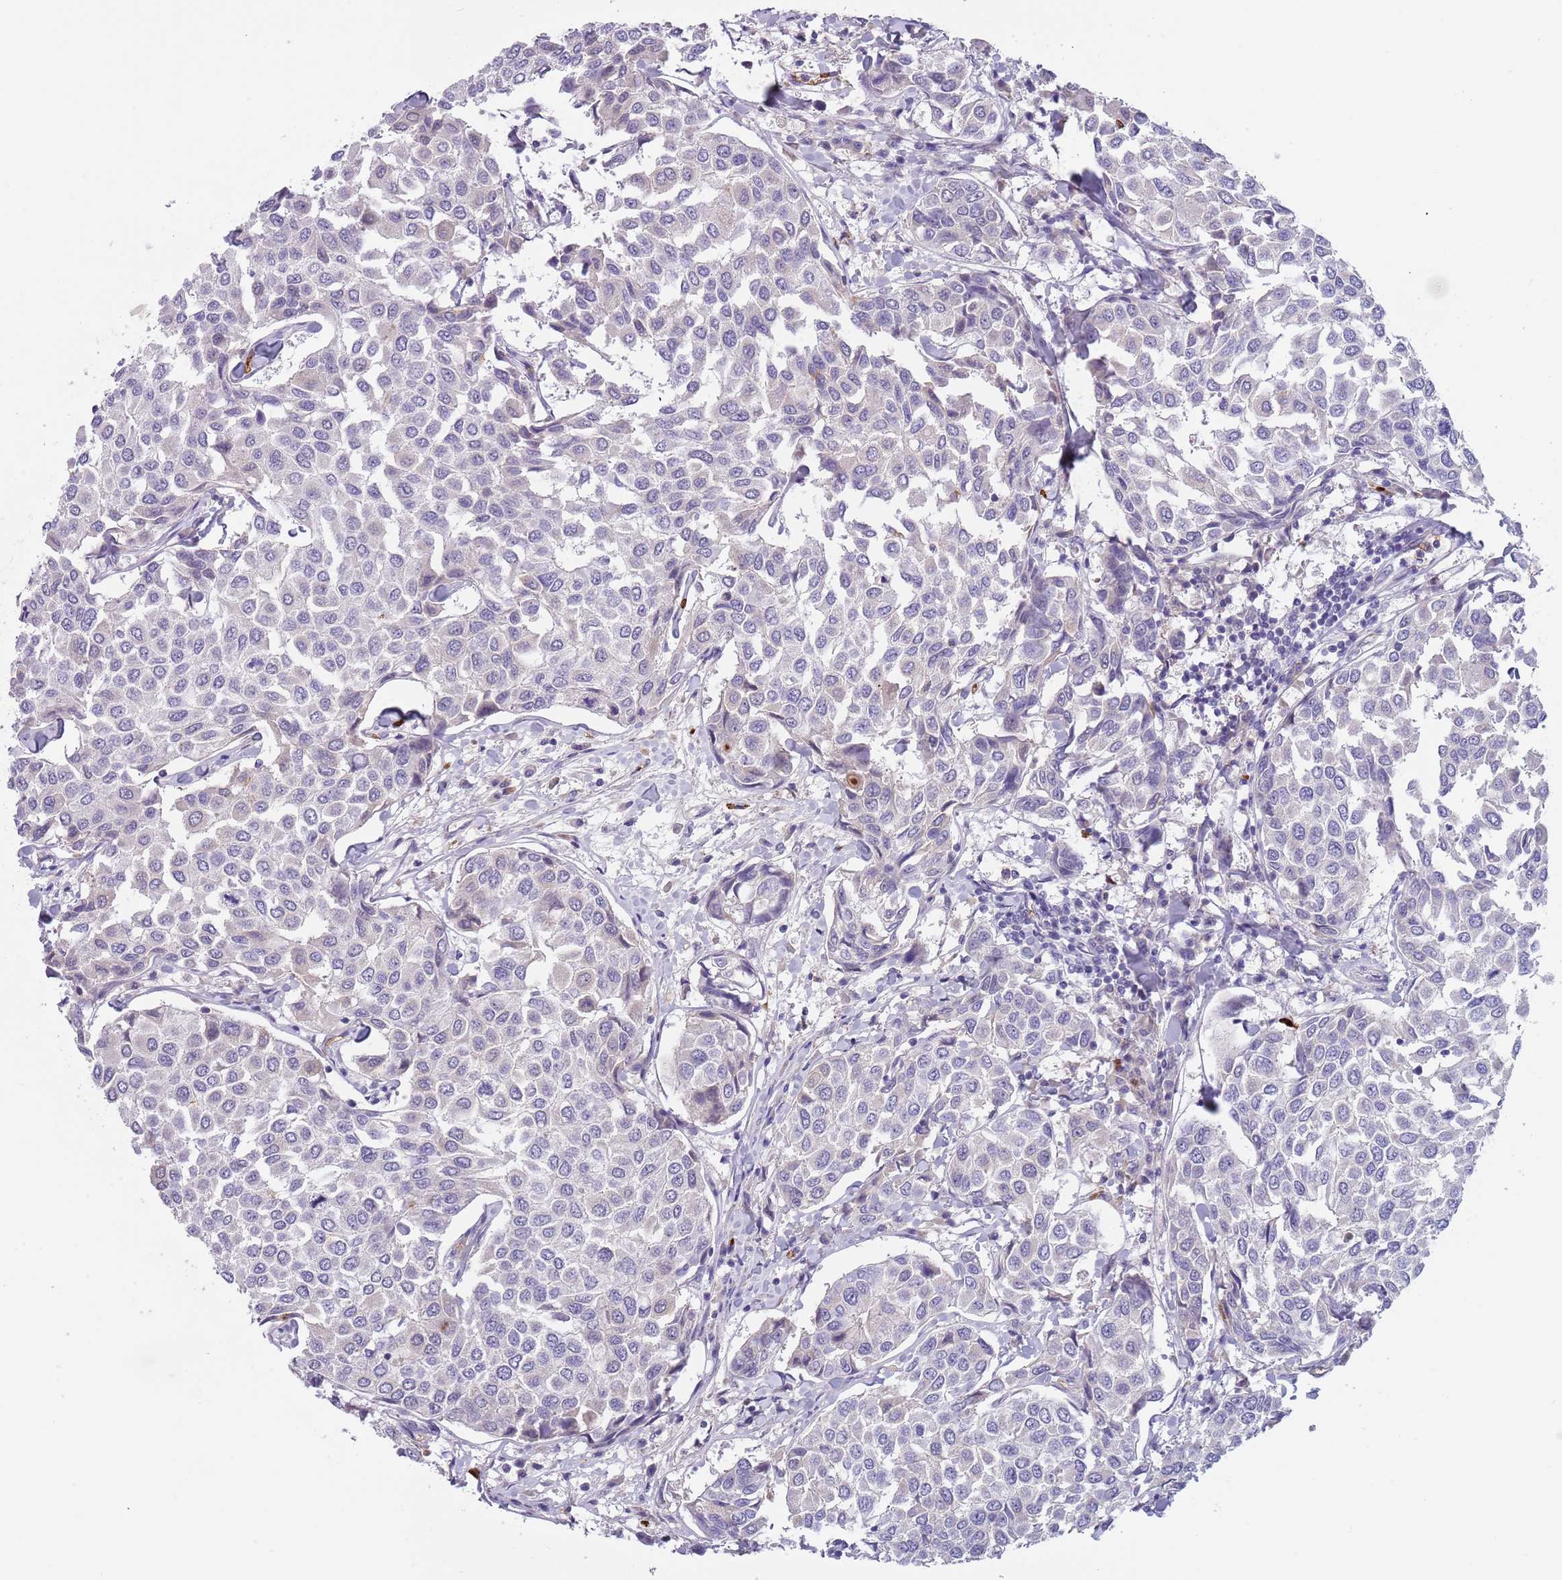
{"staining": {"intensity": "negative", "quantity": "none", "location": "none"}, "tissue": "breast cancer", "cell_type": "Tumor cells", "image_type": "cancer", "snomed": [{"axis": "morphology", "description": "Duct carcinoma"}, {"axis": "topography", "description": "Breast"}], "caption": "Tumor cells show no significant positivity in breast cancer.", "gene": "LYPD6B", "patient": {"sex": "female", "age": 55}}